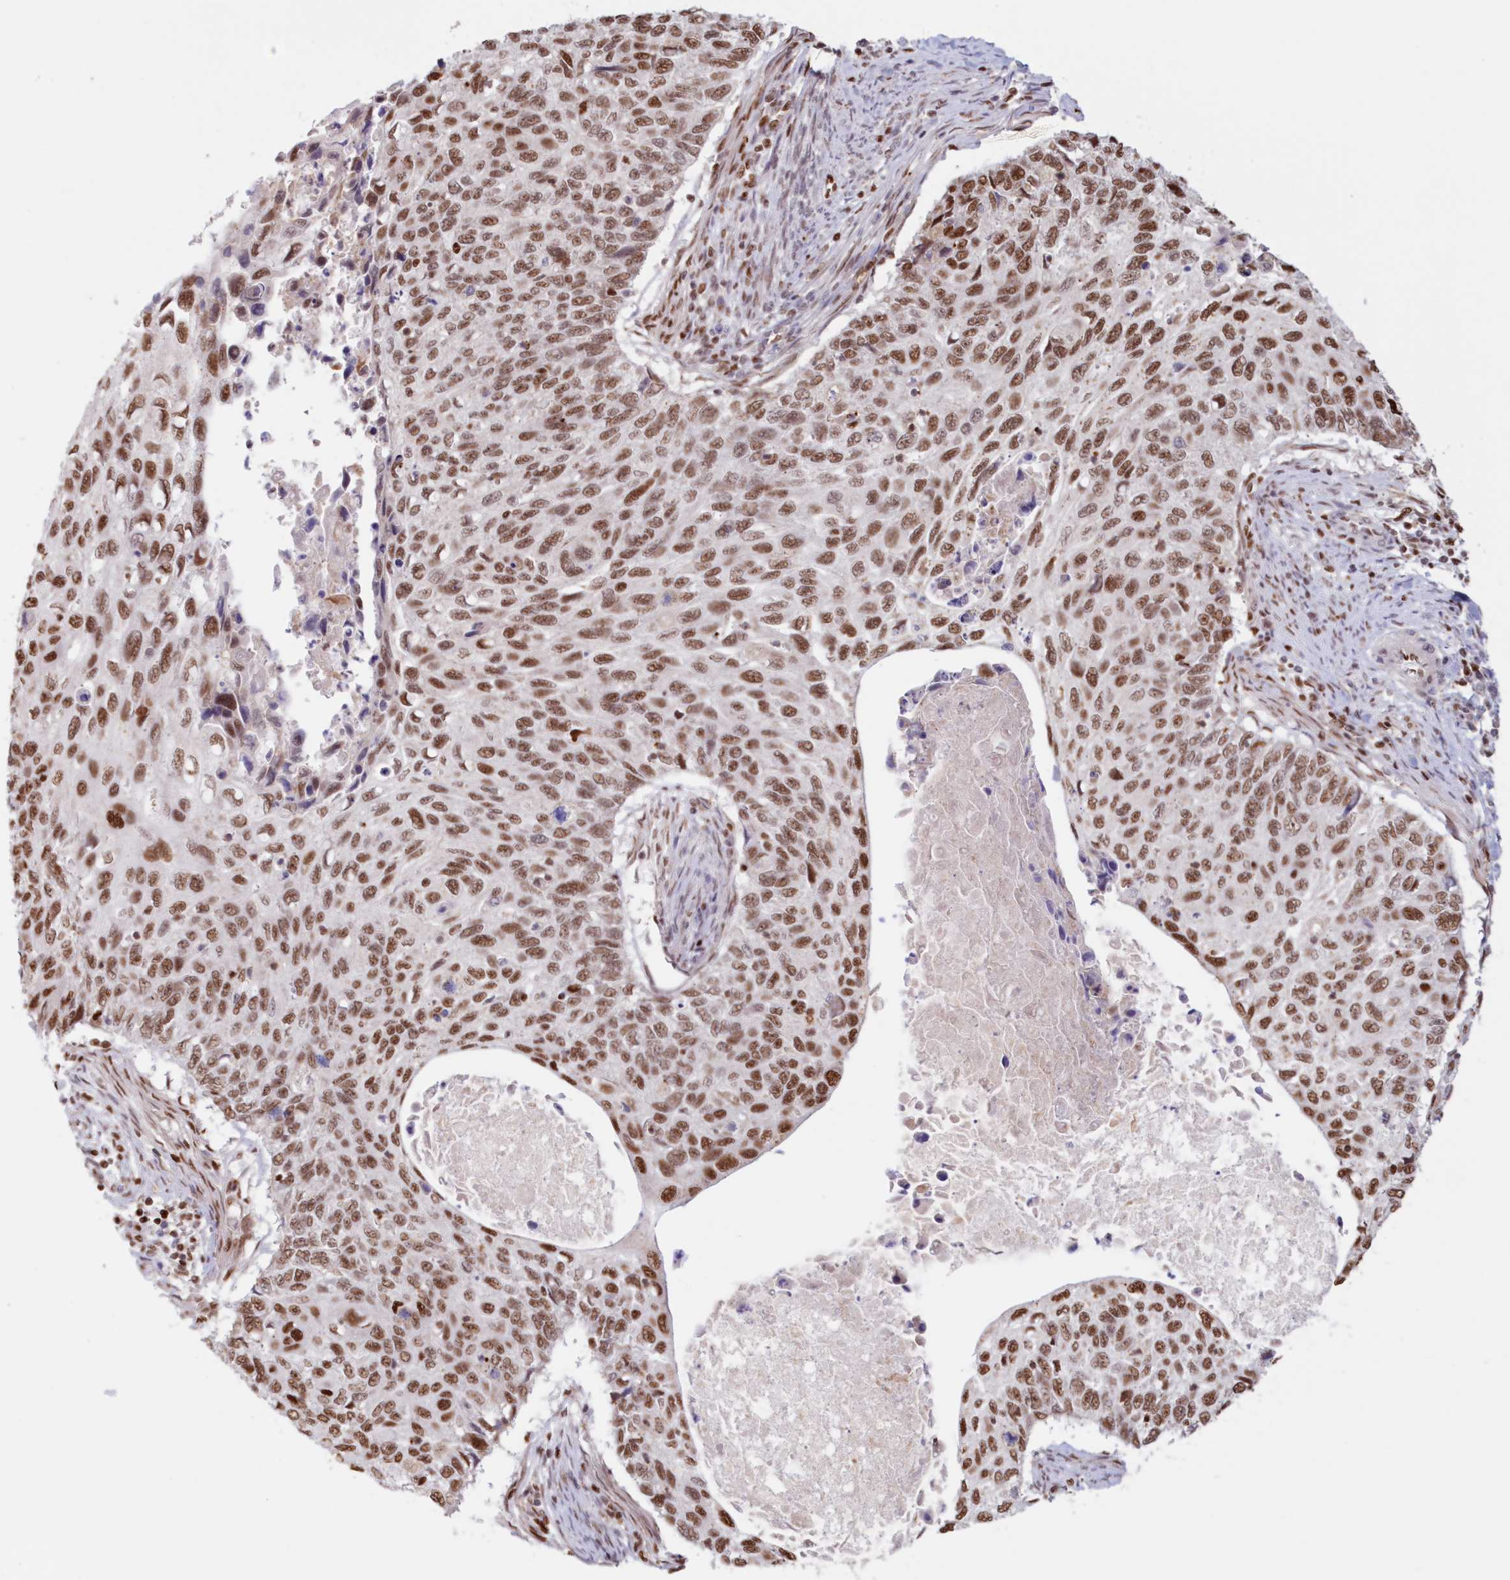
{"staining": {"intensity": "moderate", "quantity": ">75%", "location": "nuclear"}, "tissue": "cervical cancer", "cell_type": "Tumor cells", "image_type": "cancer", "snomed": [{"axis": "morphology", "description": "Squamous cell carcinoma, NOS"}, {"axis": "topography", "description": "Cervix"}], "caption": "Brown immunohistochemical staining in human cervical cancer displays moderate nuclear expression in about >75% of tumor cells.", "gene": "POLR2B", "patient": {"sex": "female", "age": 70}}